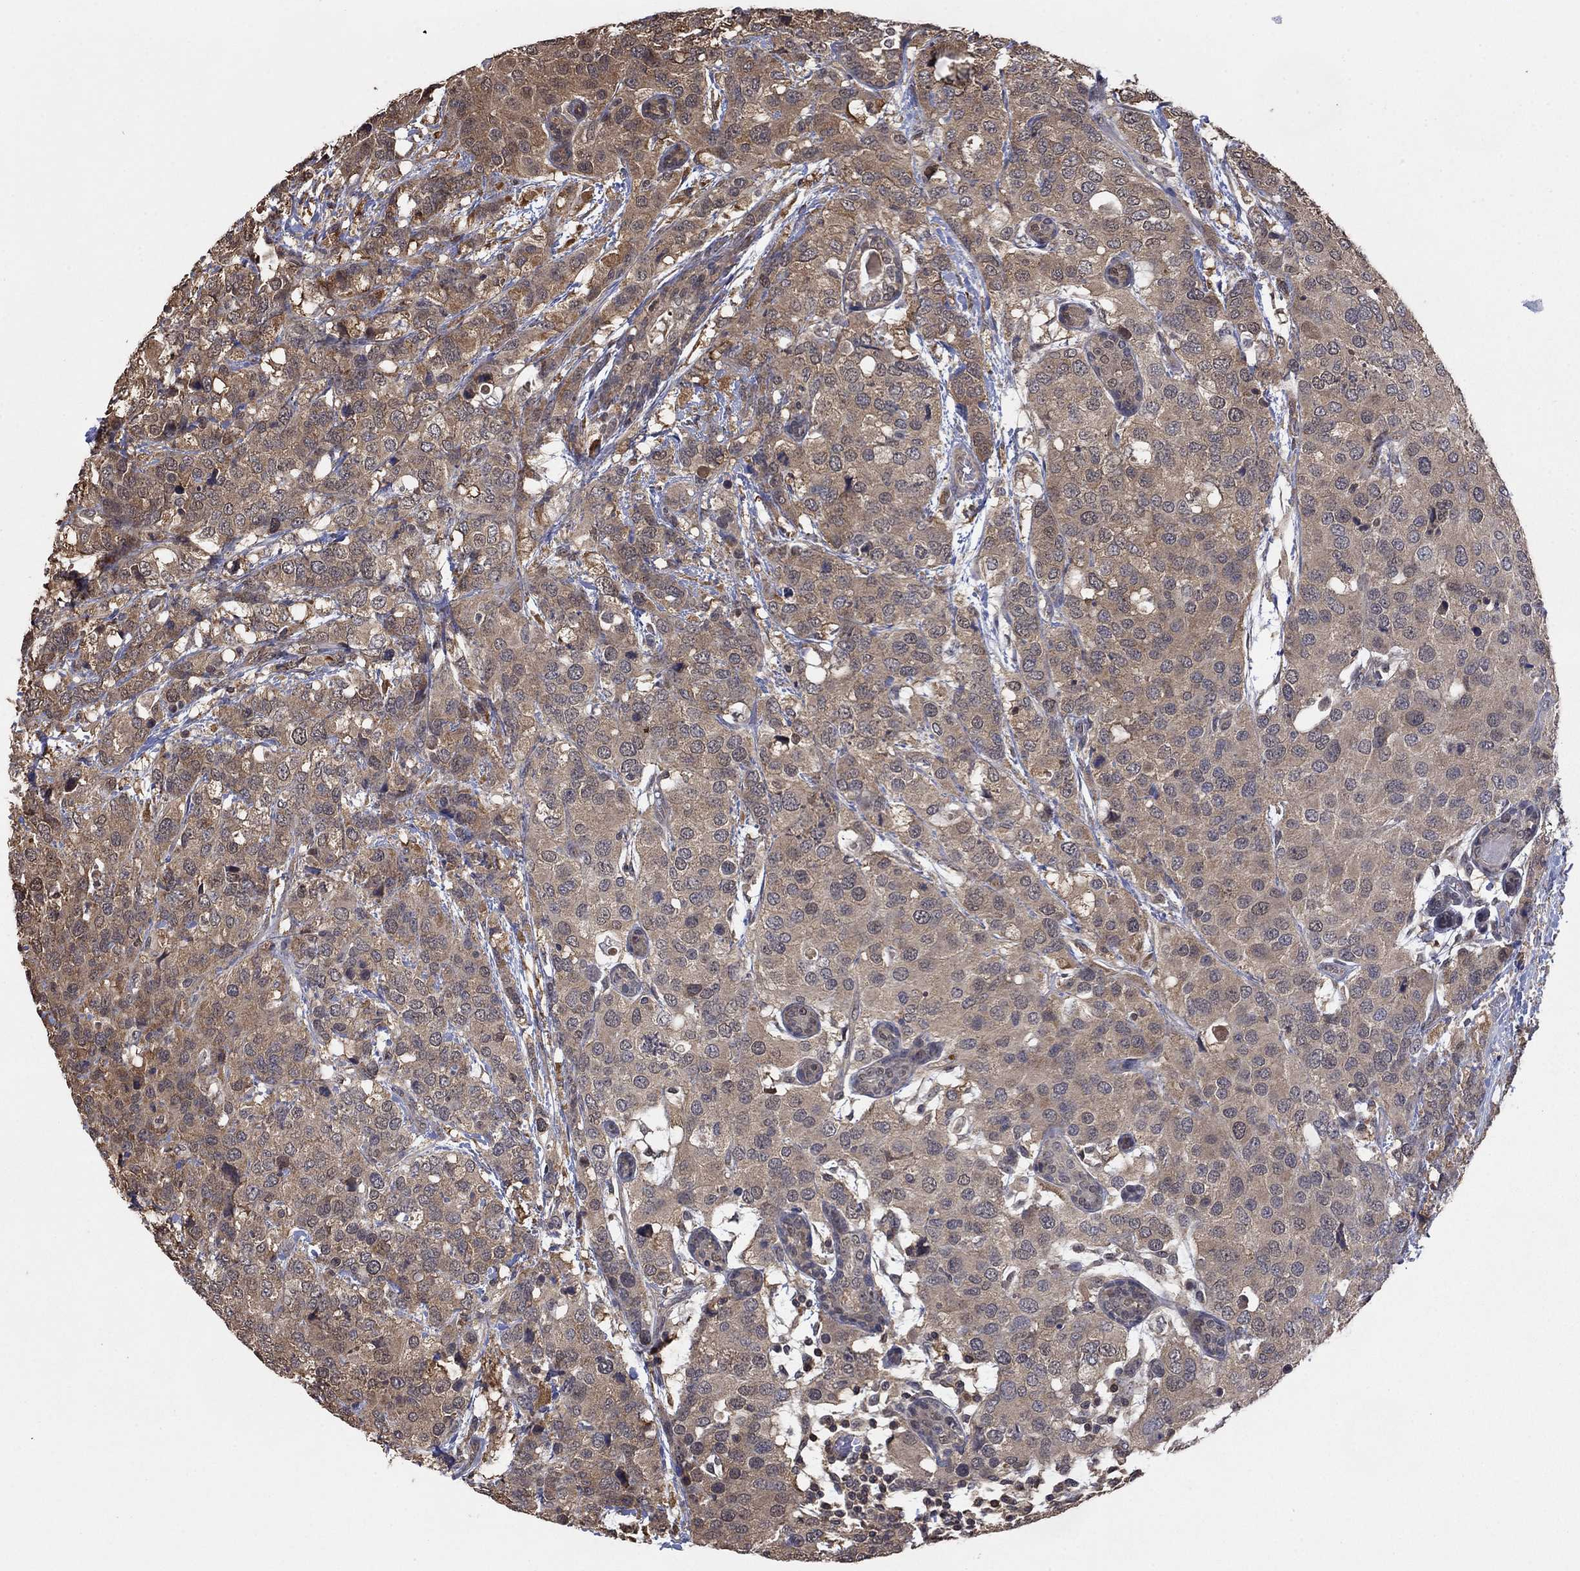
{"staining": {"intensity": "moderate", "quantity": "<25%", "location": "cytoplasmic/membranous"}, "tissue": "breast cancer", "cell_type": "Tumor cells", "image_type": "cancer", "snomed": [{"axis": "morphology", "description": "Lobular carcinoma"}, {"axis": "topography", "description": "Breast"}], "caption": "Protein expression by IHC exhibits moderate cytoplasmic/membranous positivity in approximately <25% of tumor cells in lobular carcinoma (breast).", "gene": "RNF114", "patient": {"sex": "female", "age": 59}}